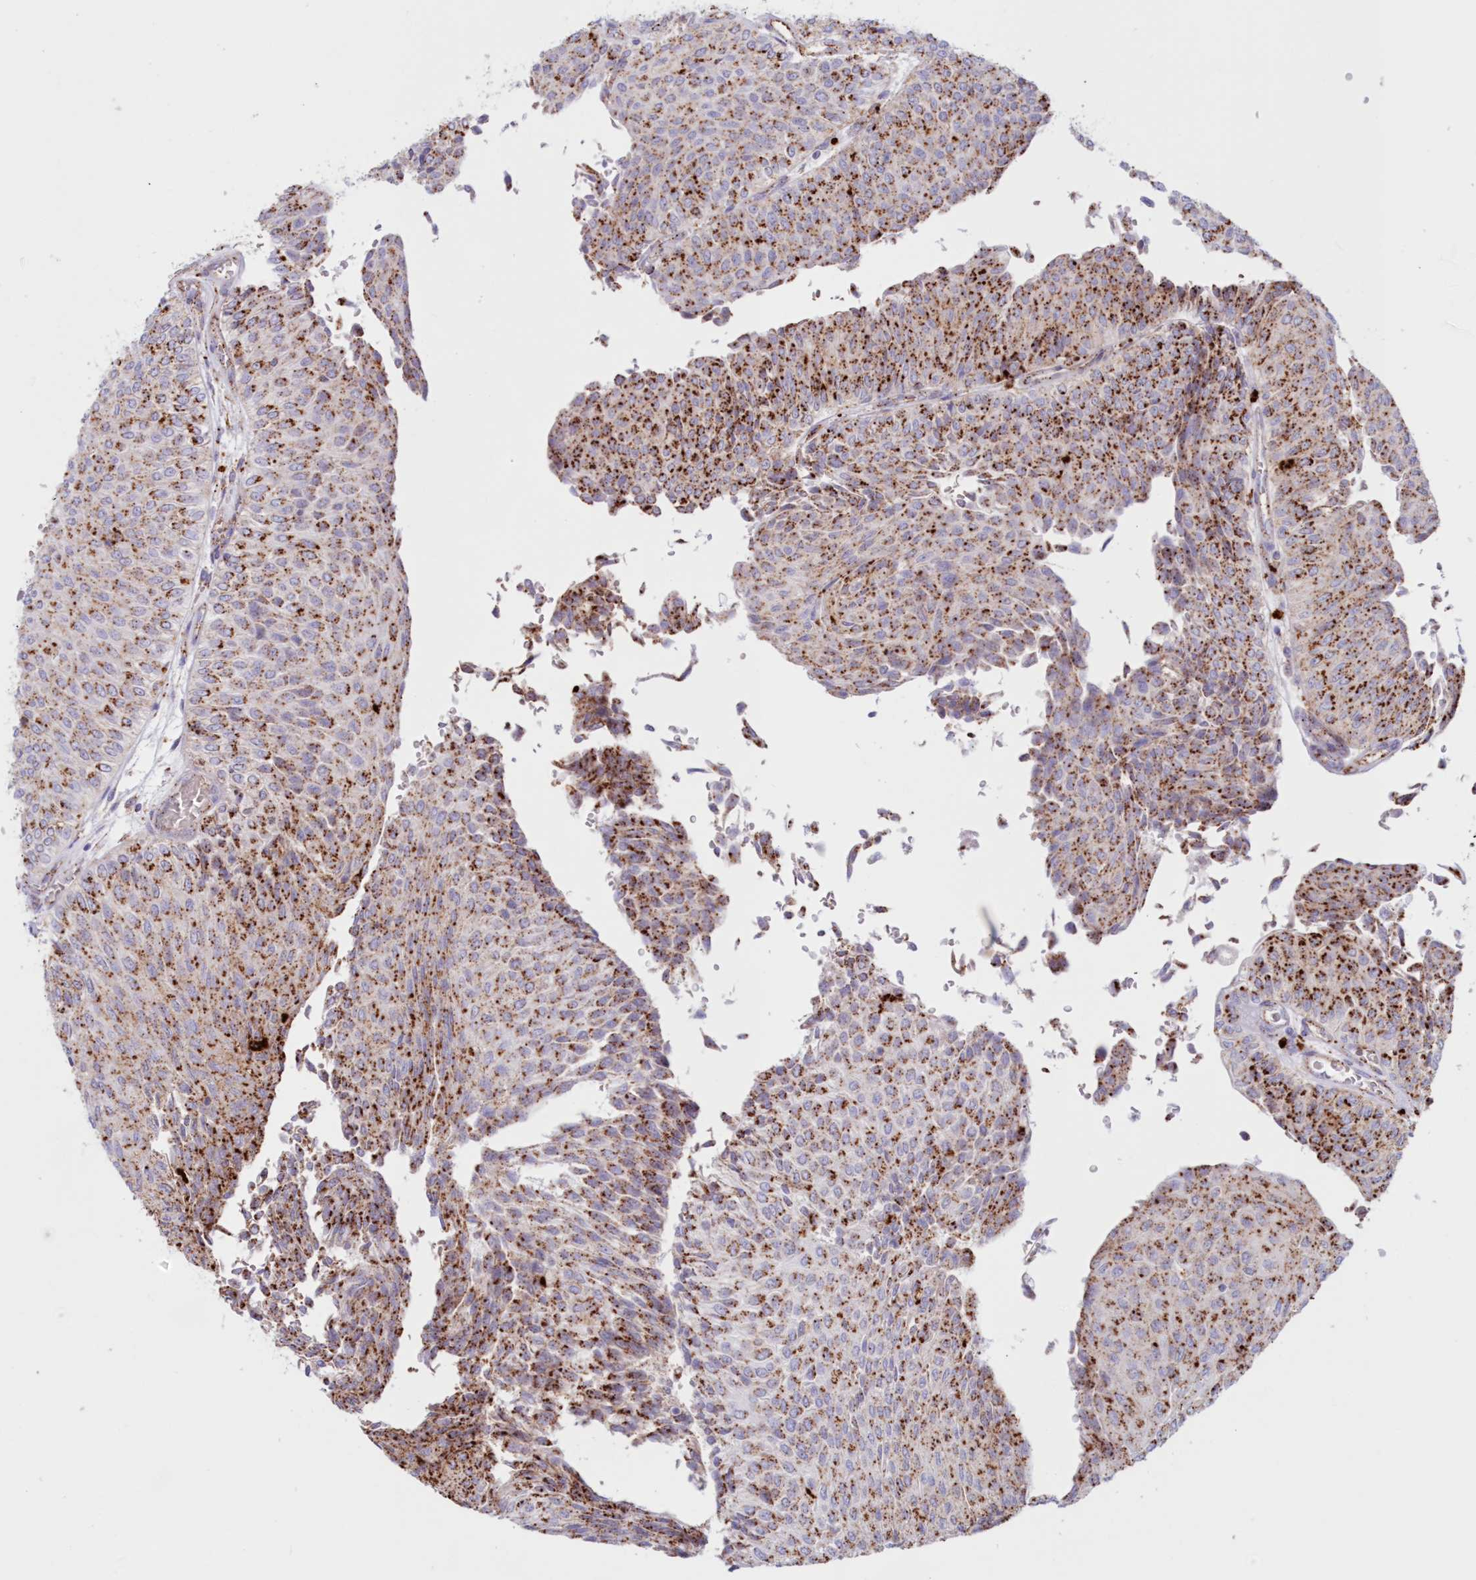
{"staining": {"intensity": "moderate", "quantity": ">75%", "location": "cytoplasmic/membranous"}, "tissue": "urothelial cancer", "cell_type": "Tumor cells", "image_type": "cancer", "snomed": [{"axis": "morphology", "description": "Urothelial carcinoma, Low grade"}, {"axis": "topography", "description": "Urinary bladder"}], "caption": "A high-resolution photomicrograph shows immunohistochemistry (IHC) staining of urothelial cancer, which exhibits moderate cytoplasmic/membranous positivity in approximately >75% of tumor cells.", "gene": "TPP1", "patient": {"sex": "male", "age": 78}}